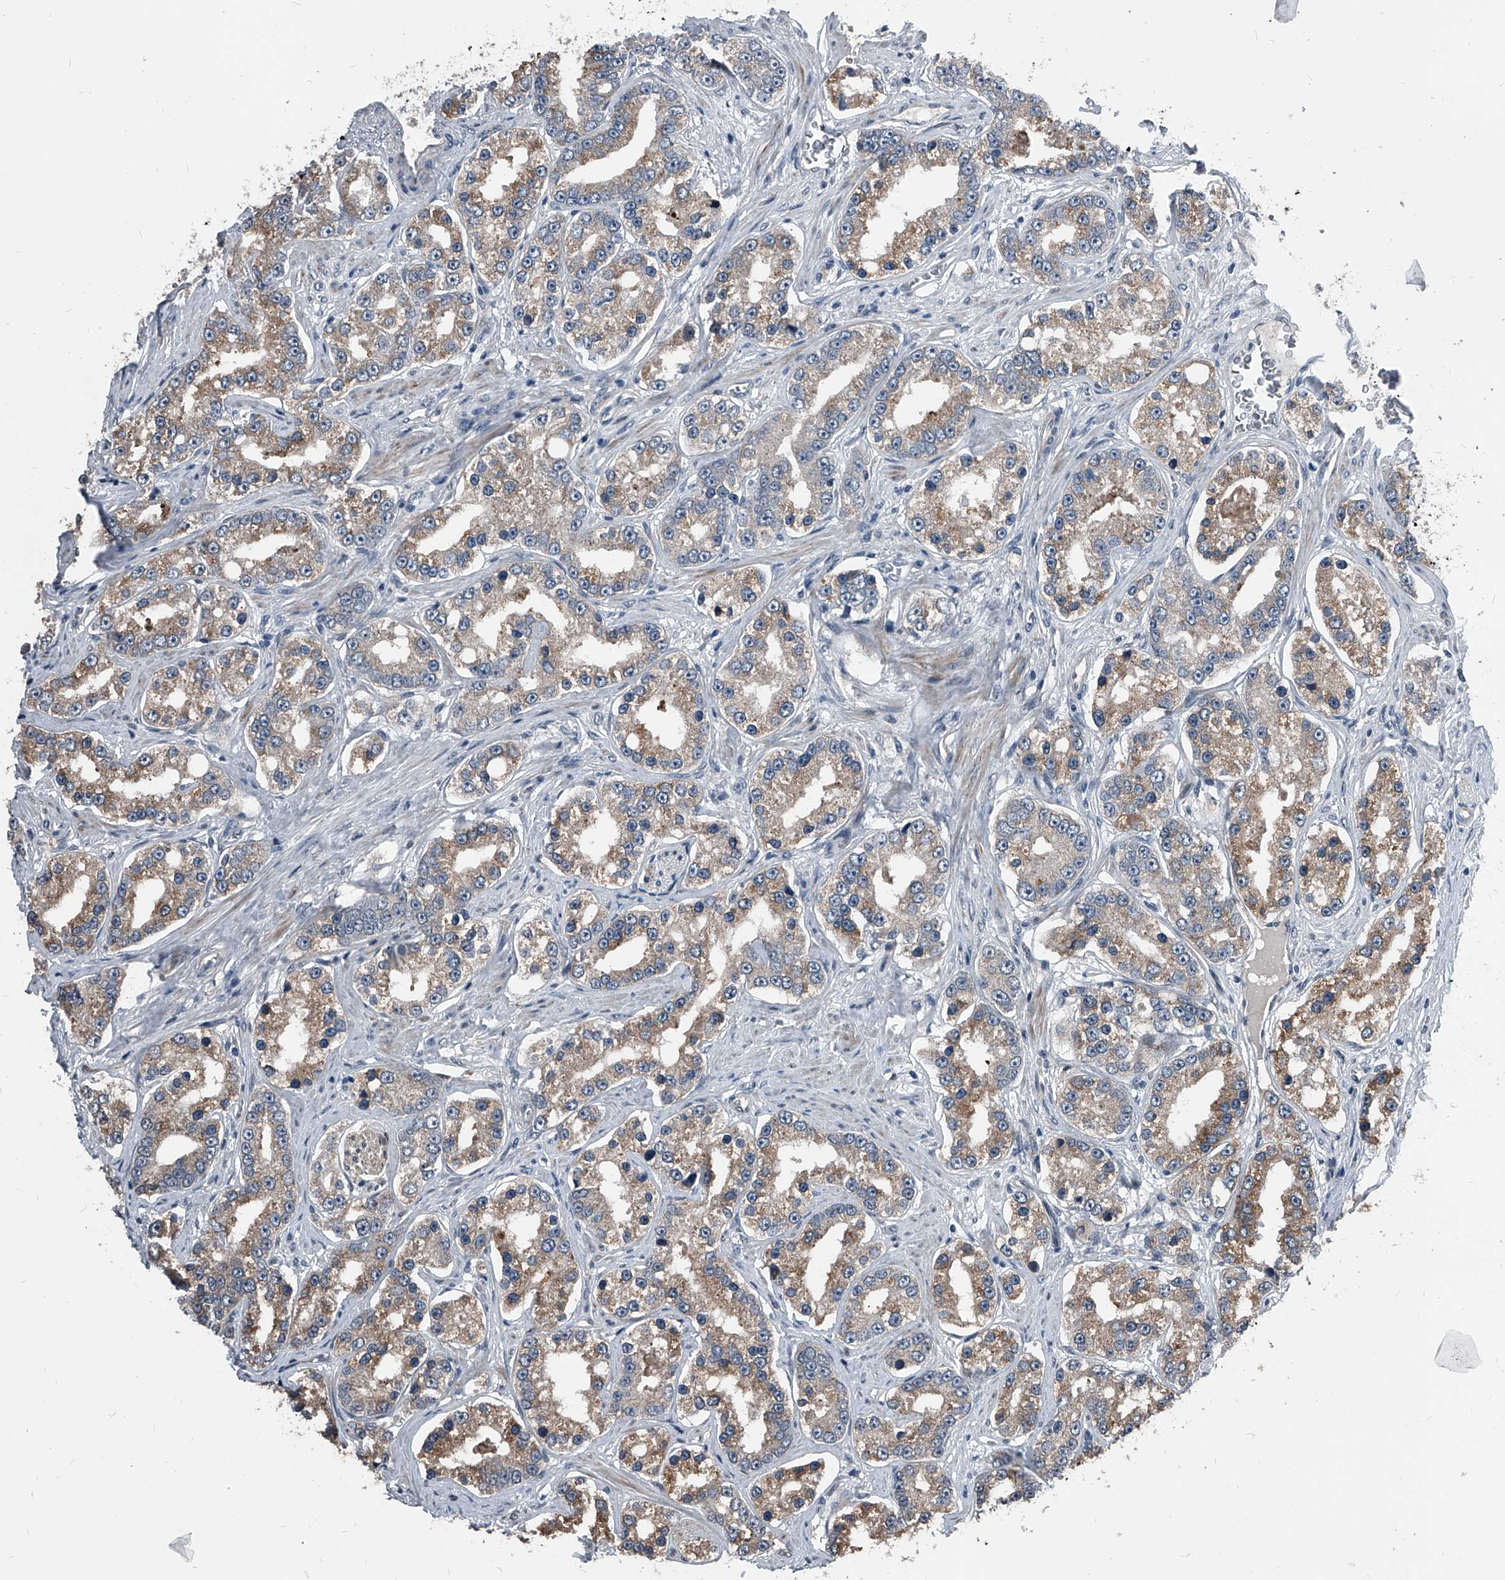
{"staining": {"intensity": "moderate", "quantity": "25%-75%", "location": "cytoplasmic/membranous"}, "tissue": "prostate cancer", "cell_type": "Tumor cells", "image_type": "cancer", "snomed": [{"axis": "morphology", "description": "Normal tissue, NOS"}, {"axis": "morphology", "description": "Adenocarcinoma, High grade"}, {"axis": "topography", "description": "Prostate"}], "caption": "Prostate cancer stained with immunohistochemistry (IHC) exhibits moderate cytoplasmic/membranous positivity in approximately 25%-75% of tumor cells. Nuclei are stained in blue.", "gene": "MEN1", "patient": {"sex": "male", "age": 83}}